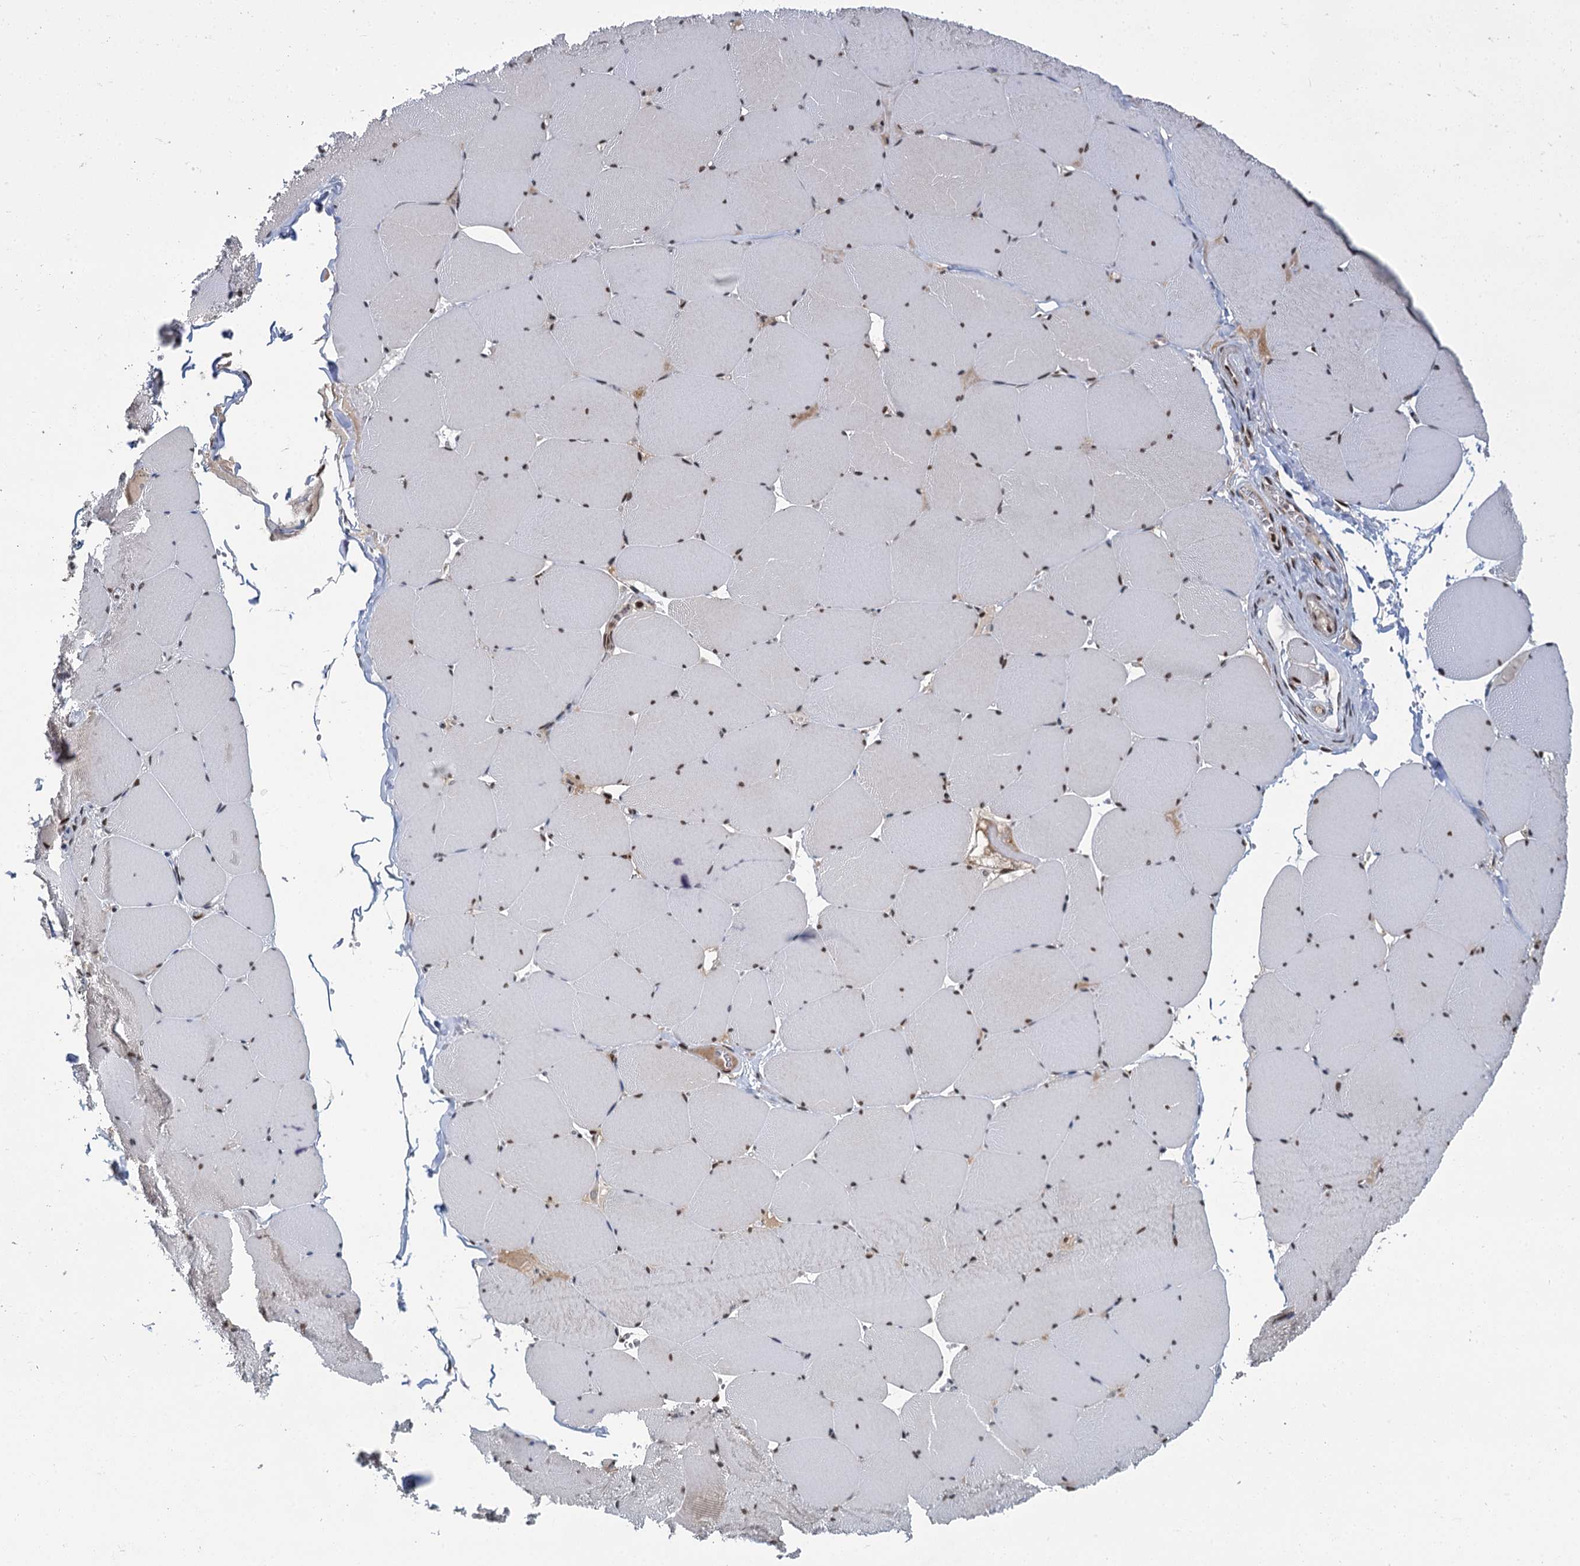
{"staining": {"intensity": "strong", "quantity": "25%-75%", "location": "nuclear"}, "tissue": "skeletal muscle", "cell_type": "Myocytes", "image_type": "normal", "snomed": [{"axis": "morphology", "description": "Normal tissue, NOS"}, {"axis": "topography", "description": "Skeletal muscle"}, {"axis": "topography", "description": "Head-Neck"}], "caption": "Immunohistochemical staining of benign skeletal muscle demonstrates strong nuclear protein positivity in about 25%-75% of myocytes.", "gene": "PPHLN1", "patient": {"sex": "male", "age": 66}}